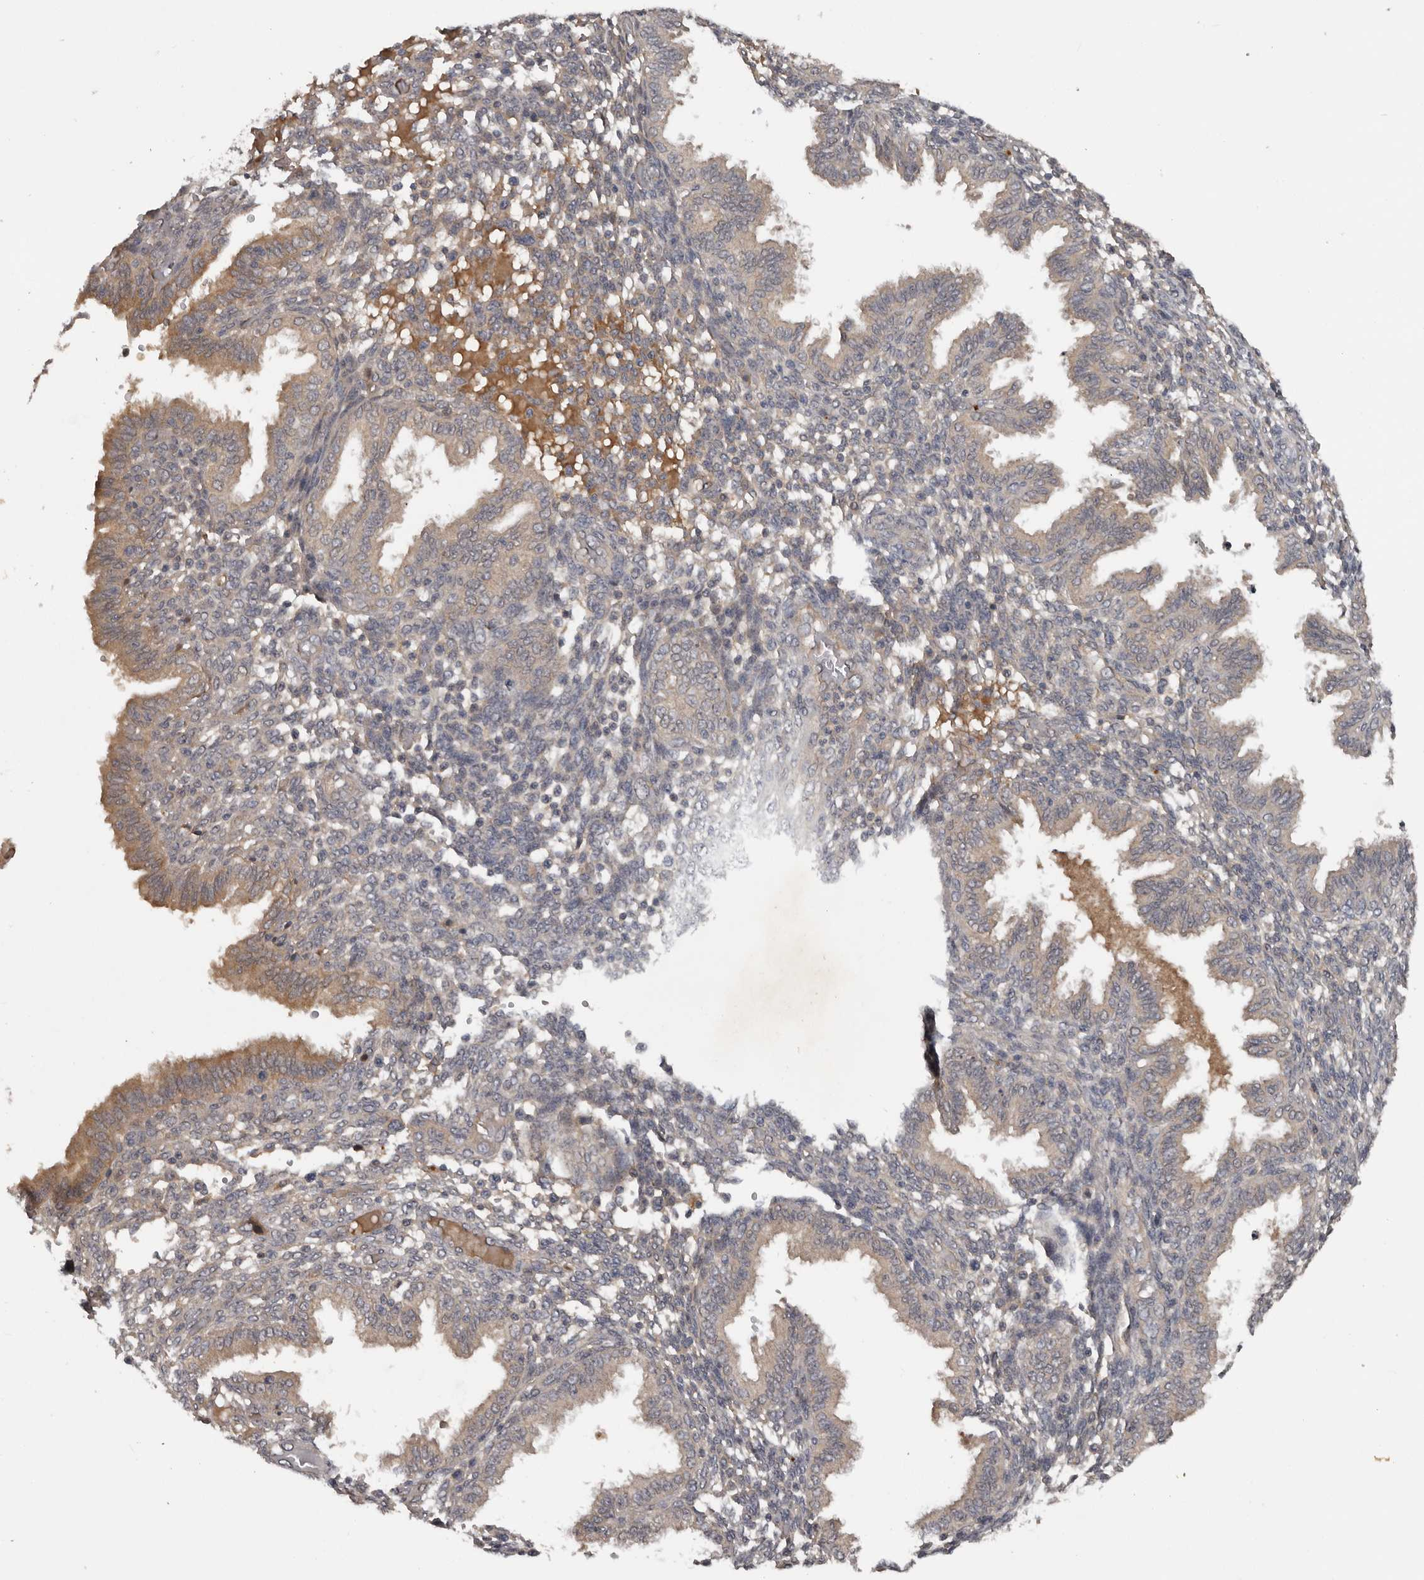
{"staining": {"intensity": "negative", "quantity": "none", "location": "none"}, "tissue": "endometrium", "cell_type": "Cells in endometrial stroma", "image_type": "normal", "snomed": [{"axis": "morphology", "description": "Normal tissue, NOS"}, {"axis": "topography", "description": "Endometrium"}], "caption": "Micrograph shows no protein positivity in cells in endometrial stroma of benign endometrium.", "gene": "DNAJB4", "patient": {"sex": "female", "age": 33}}